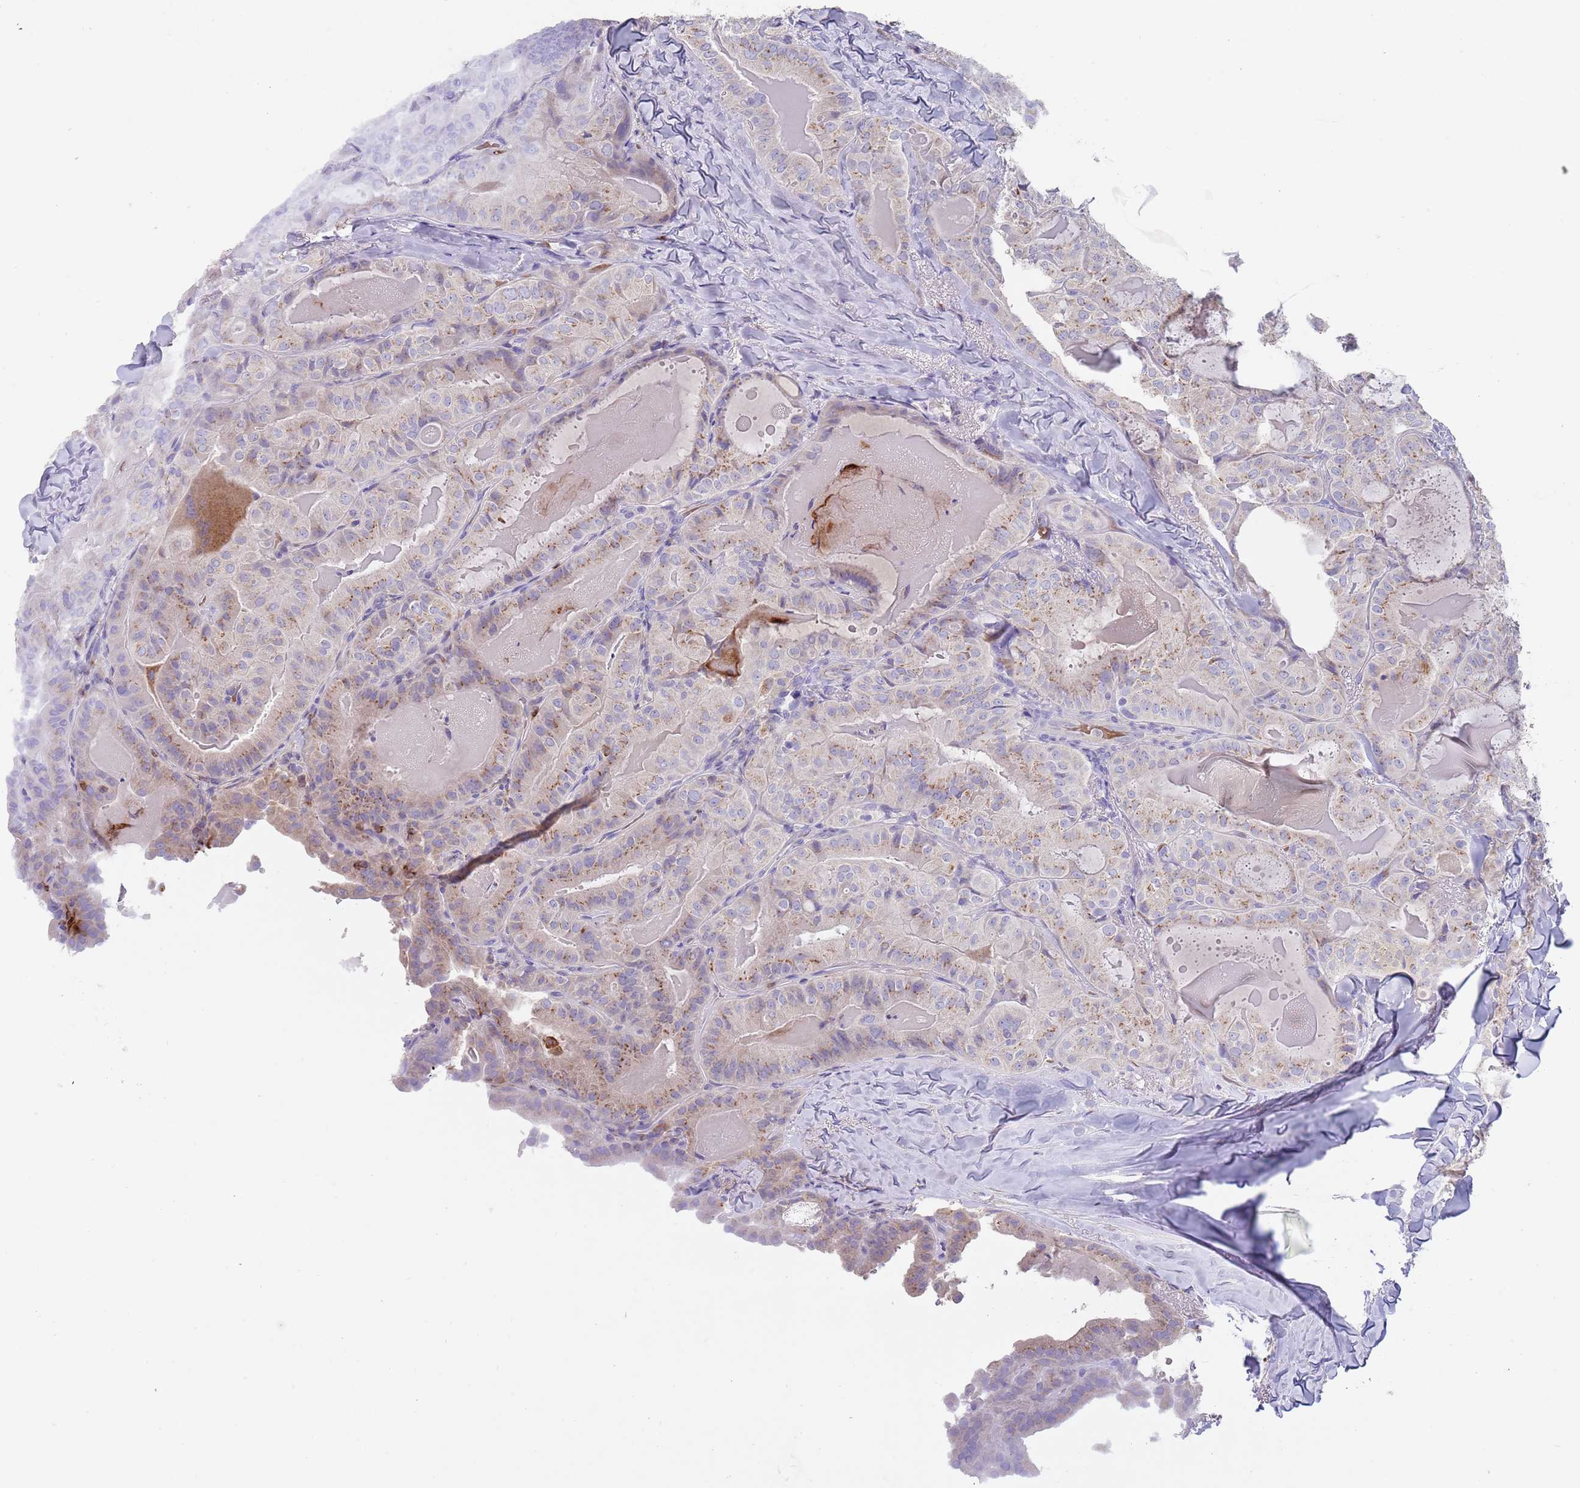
{"staining": {"intensity": "weak", "quantity": "25%-75%", "location": "cytoplasmic/membranous"}, "tissue": "thyroid cancer", "cell_type": "Tumor cells", "image_type": "cancer", "snomed": [{"axis": "morphology", "description": "Papillary adenocarcinoma, NOS"}, {"axis": "topography", "description": "Thyroid gland"}], "caption": "This is an image of IHC staining of papillary adenocarcinoma (thyroid), which shows weak positivity in the cytoplasmic/membranous of tumor cells.", "gene": "TMEM251", "patient": {"sex": "female", "age": 68}}